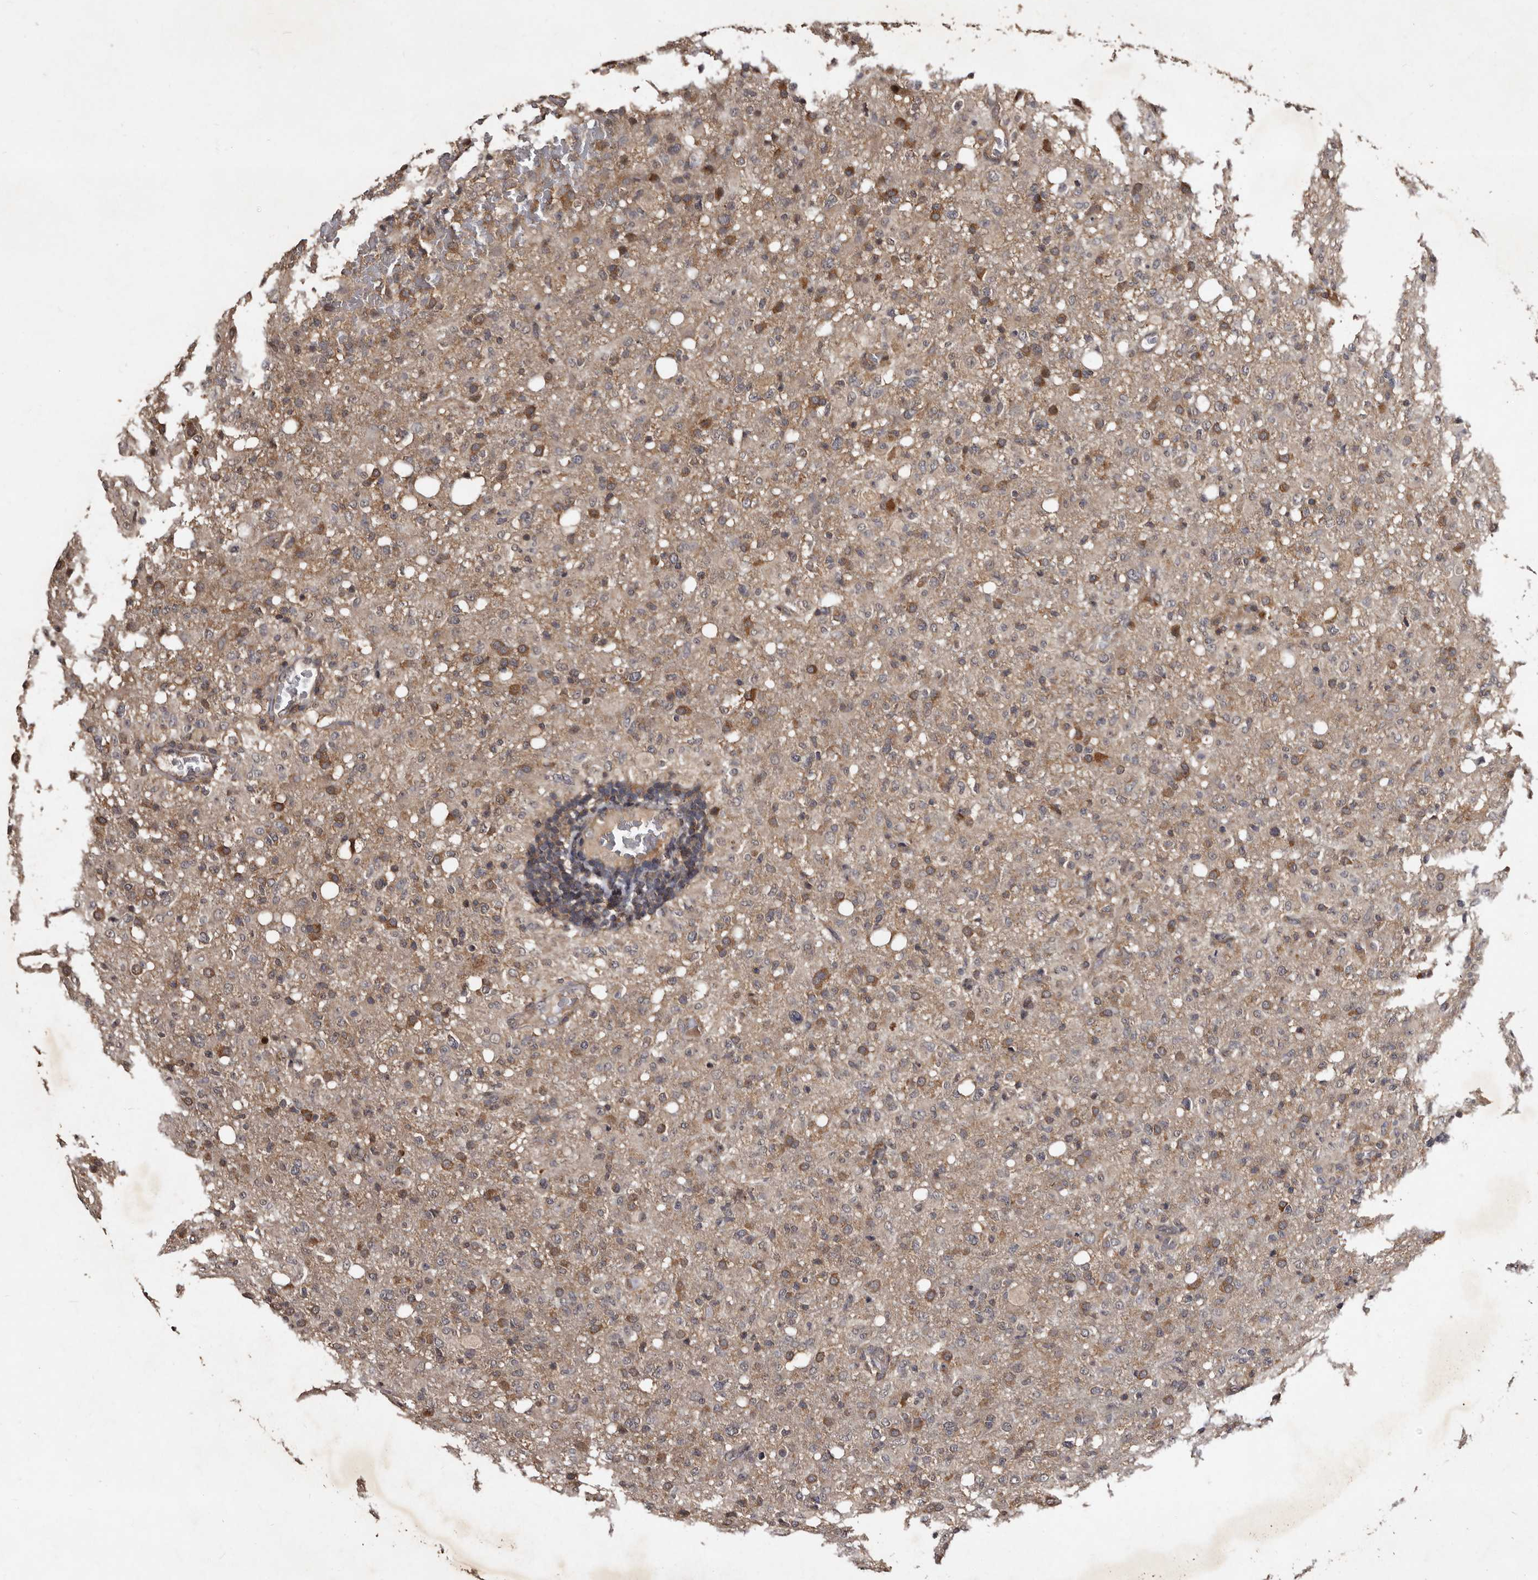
{"staining": {"intensity": "moderate", "quantity": ">75%", "location": "cytoplasmic/membranous"}, "tissue": "glioma", "cell_type": "Tumor cells", "image_type": "cancer", "snomed": [{"axis": "morphology", "description": "Glioma, malignant, High grade"}, {"axis": "topography", "description": "Brain"}], "caption": "Human glioma stained for a protein (brown) demonstrates moderate cytoplasmic/membranous positive staining in approximately >75% of tumor cells.", "gene": "MKRN3", "patient": {"sex": "female", "age": 57}}